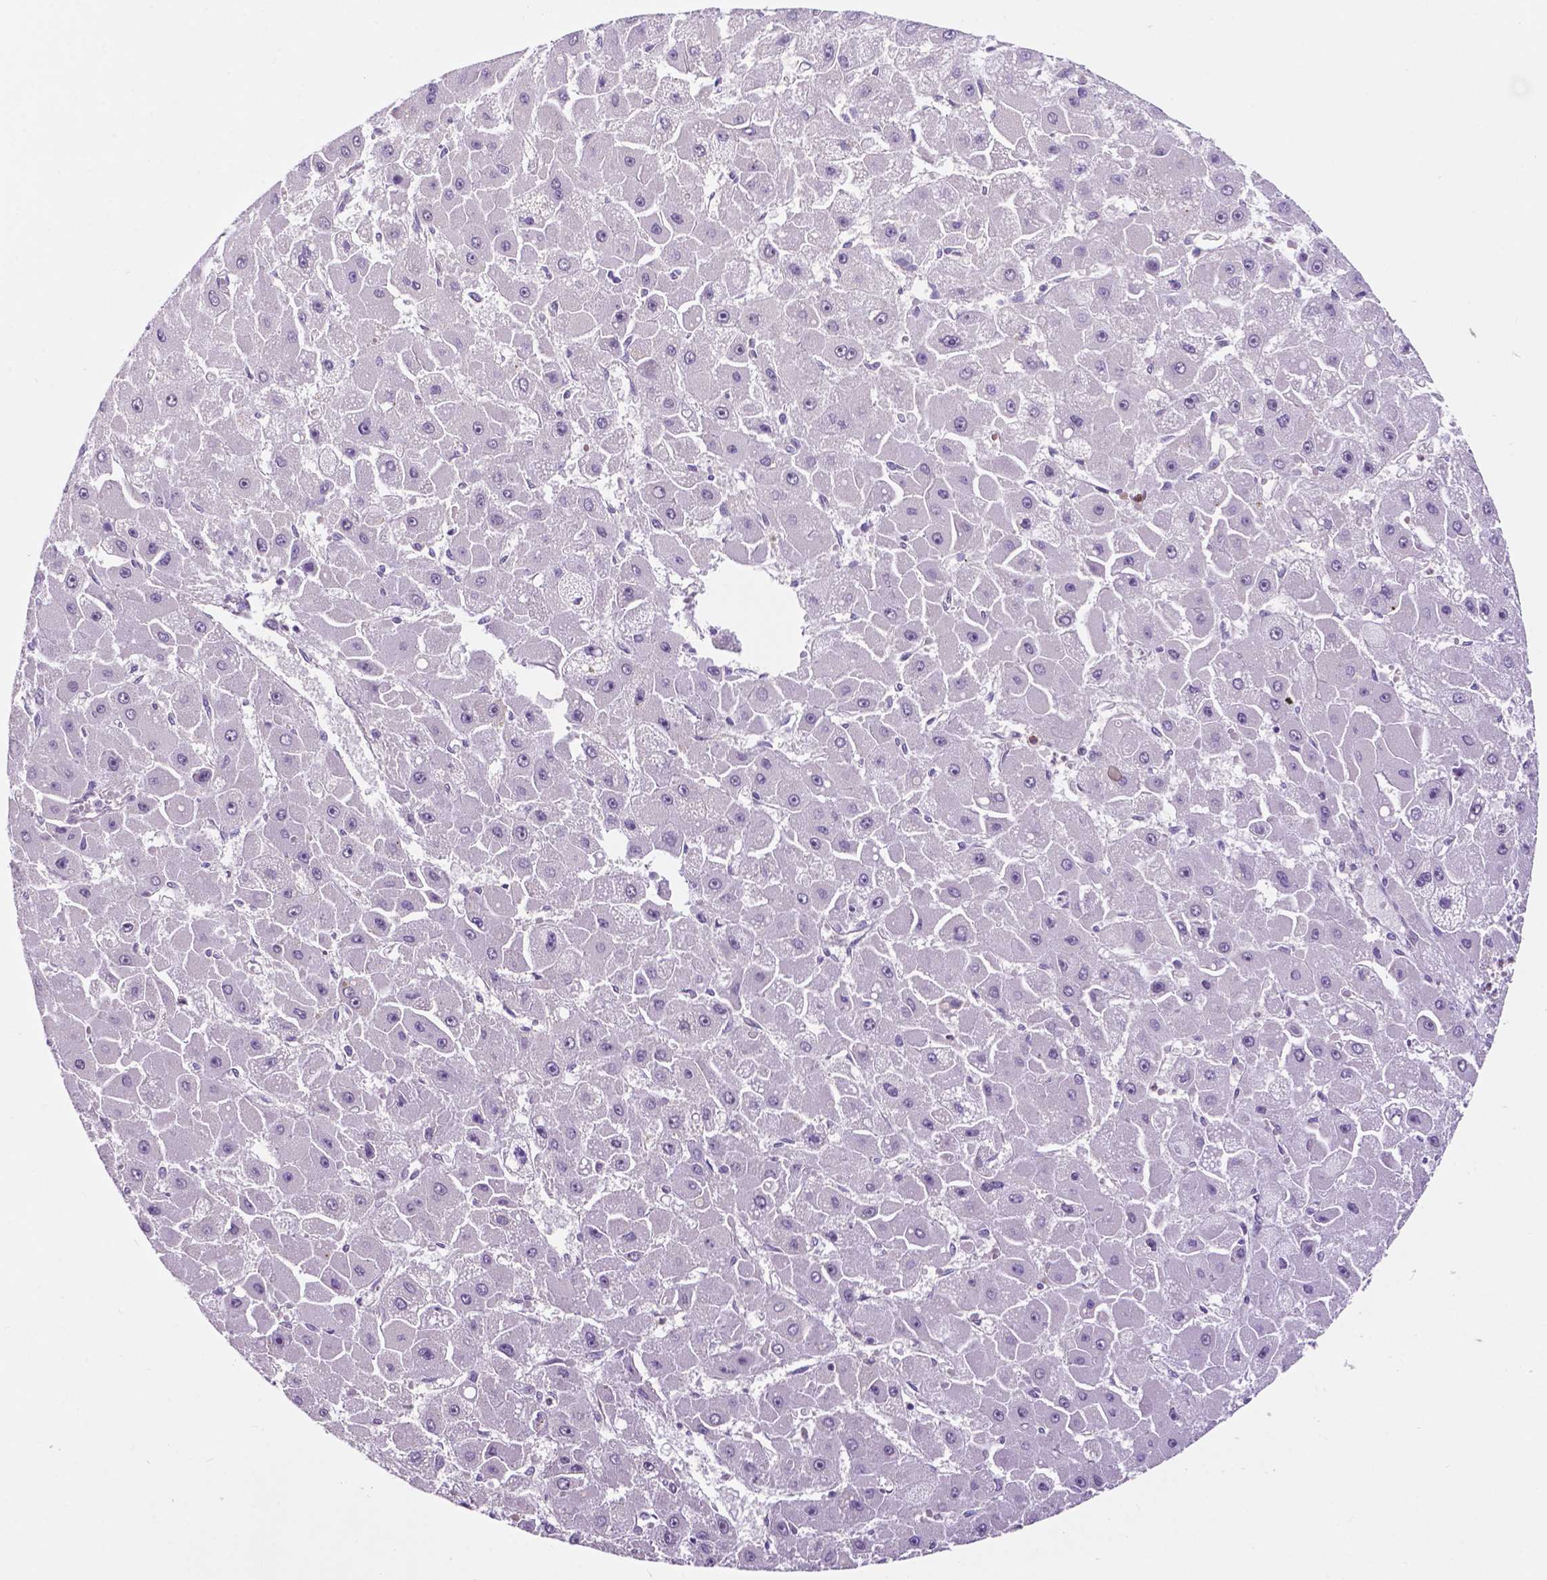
{"staining": {"intensity": "negative", "quantity": "none", "location": "none"}, "tissue": "liver cancer", "cell_type": "Tumor cells", "image_type": "cancer", "snomed": [{"axis": "morphology", "description": "Carcinoma, Hepatocellular, NOS"}, {"axis": "topography", "description": "Liver"}], "caption": "This is an immunohistochemistry micrograph of human hepatocellular carcinoma (liver). There is no staining in tumor cells.", "gene": "PLSCR1", "patient": {"sex": "female", "age": 25}}